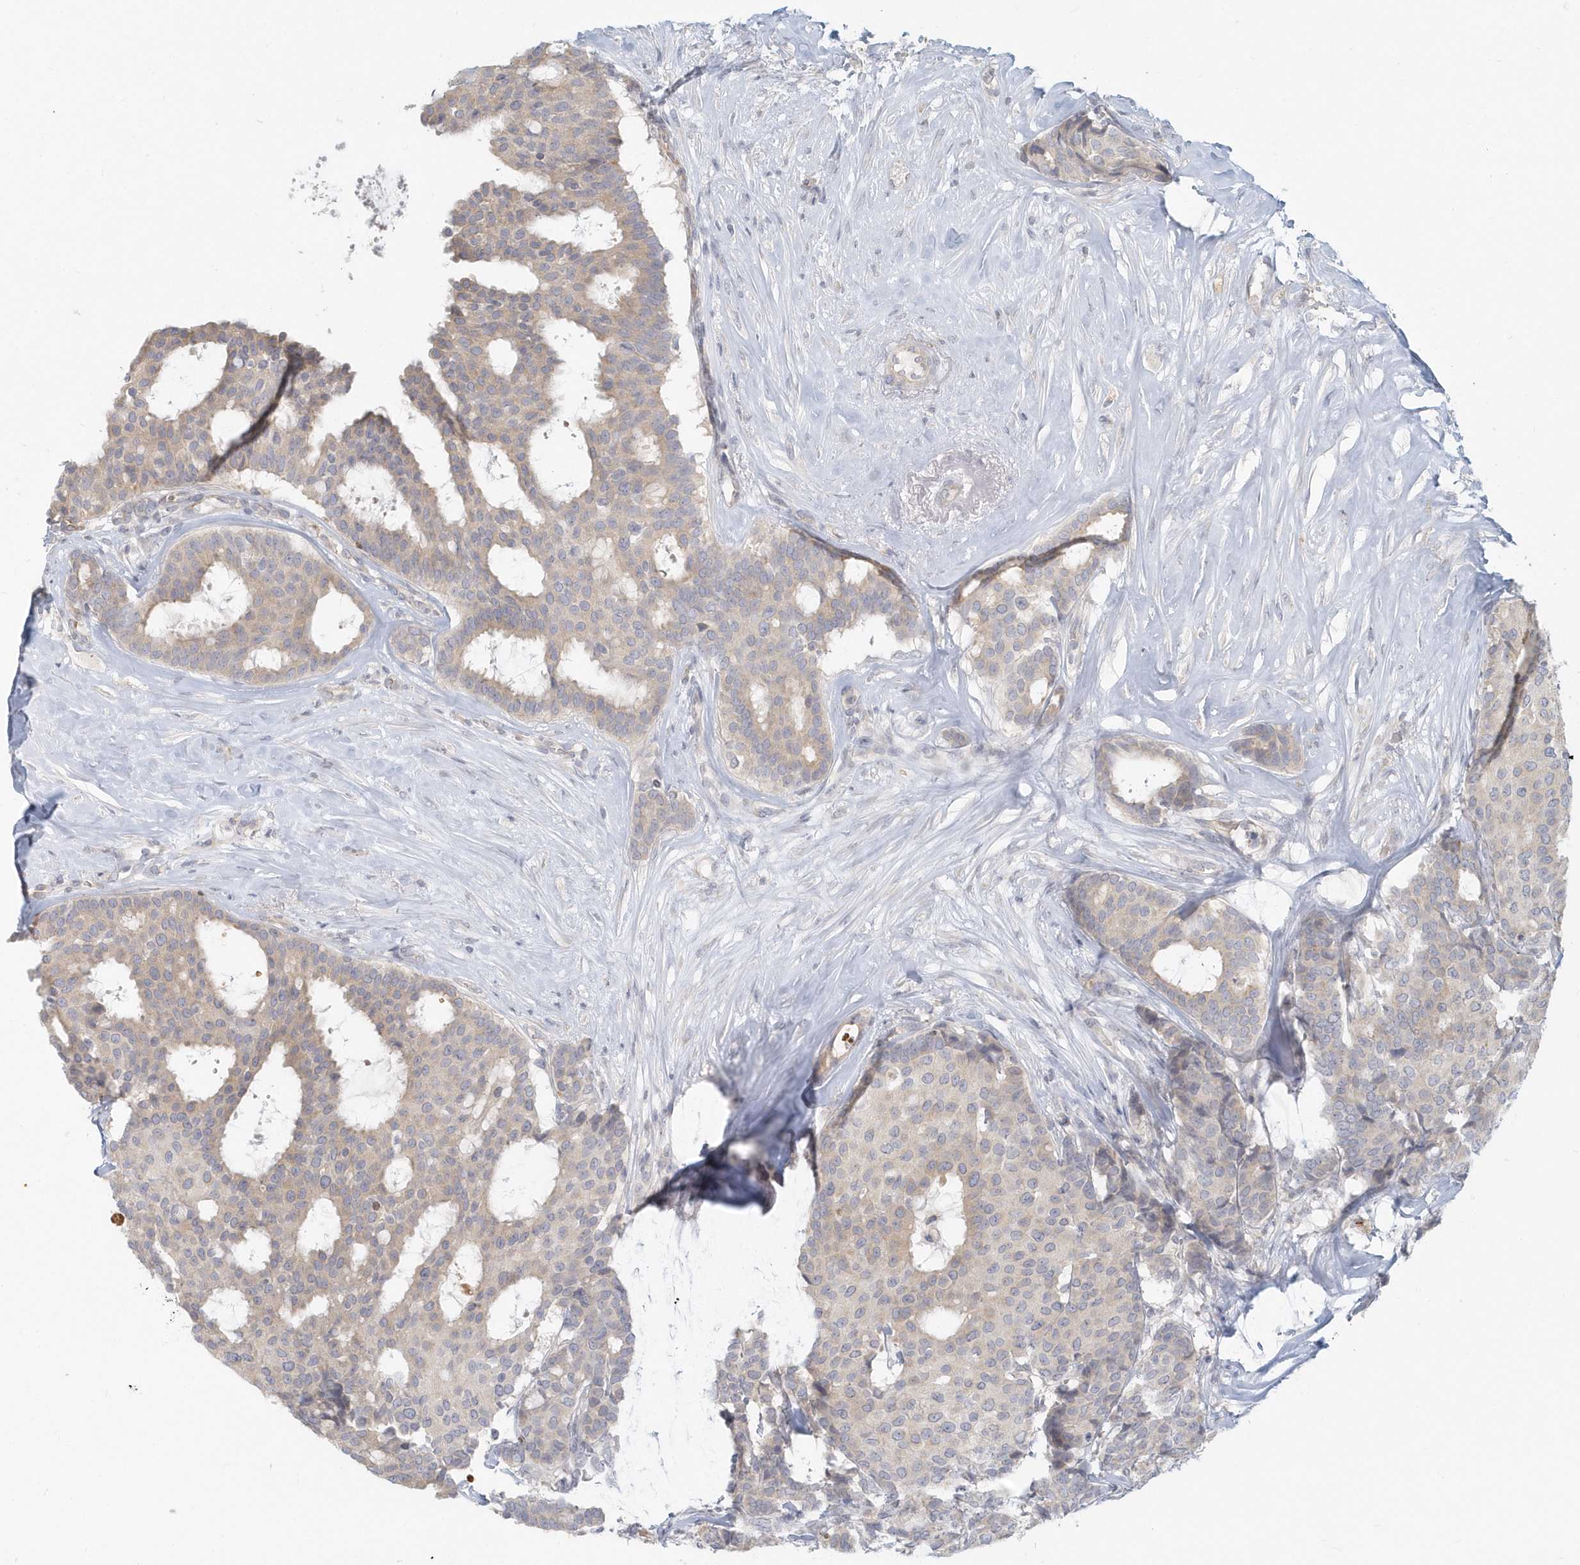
{"staining": {"intensity": "negative", "quantity": "none", "location": "none"}, "tissue": "breast cancer", "cell_type": "Tumor cells", "image_type": "cancer", "snomed": [{"axis": "morphology", "description": "Duct carcinoma"}, {"axis": "topography", "description": "Breast"}], "caption": "The photomicrograph shows no staining of tumor cells in breast infiltrating ductal carcinoma.", "gene": "NAPB", "patient": {"sex": "female", "age": 75}}